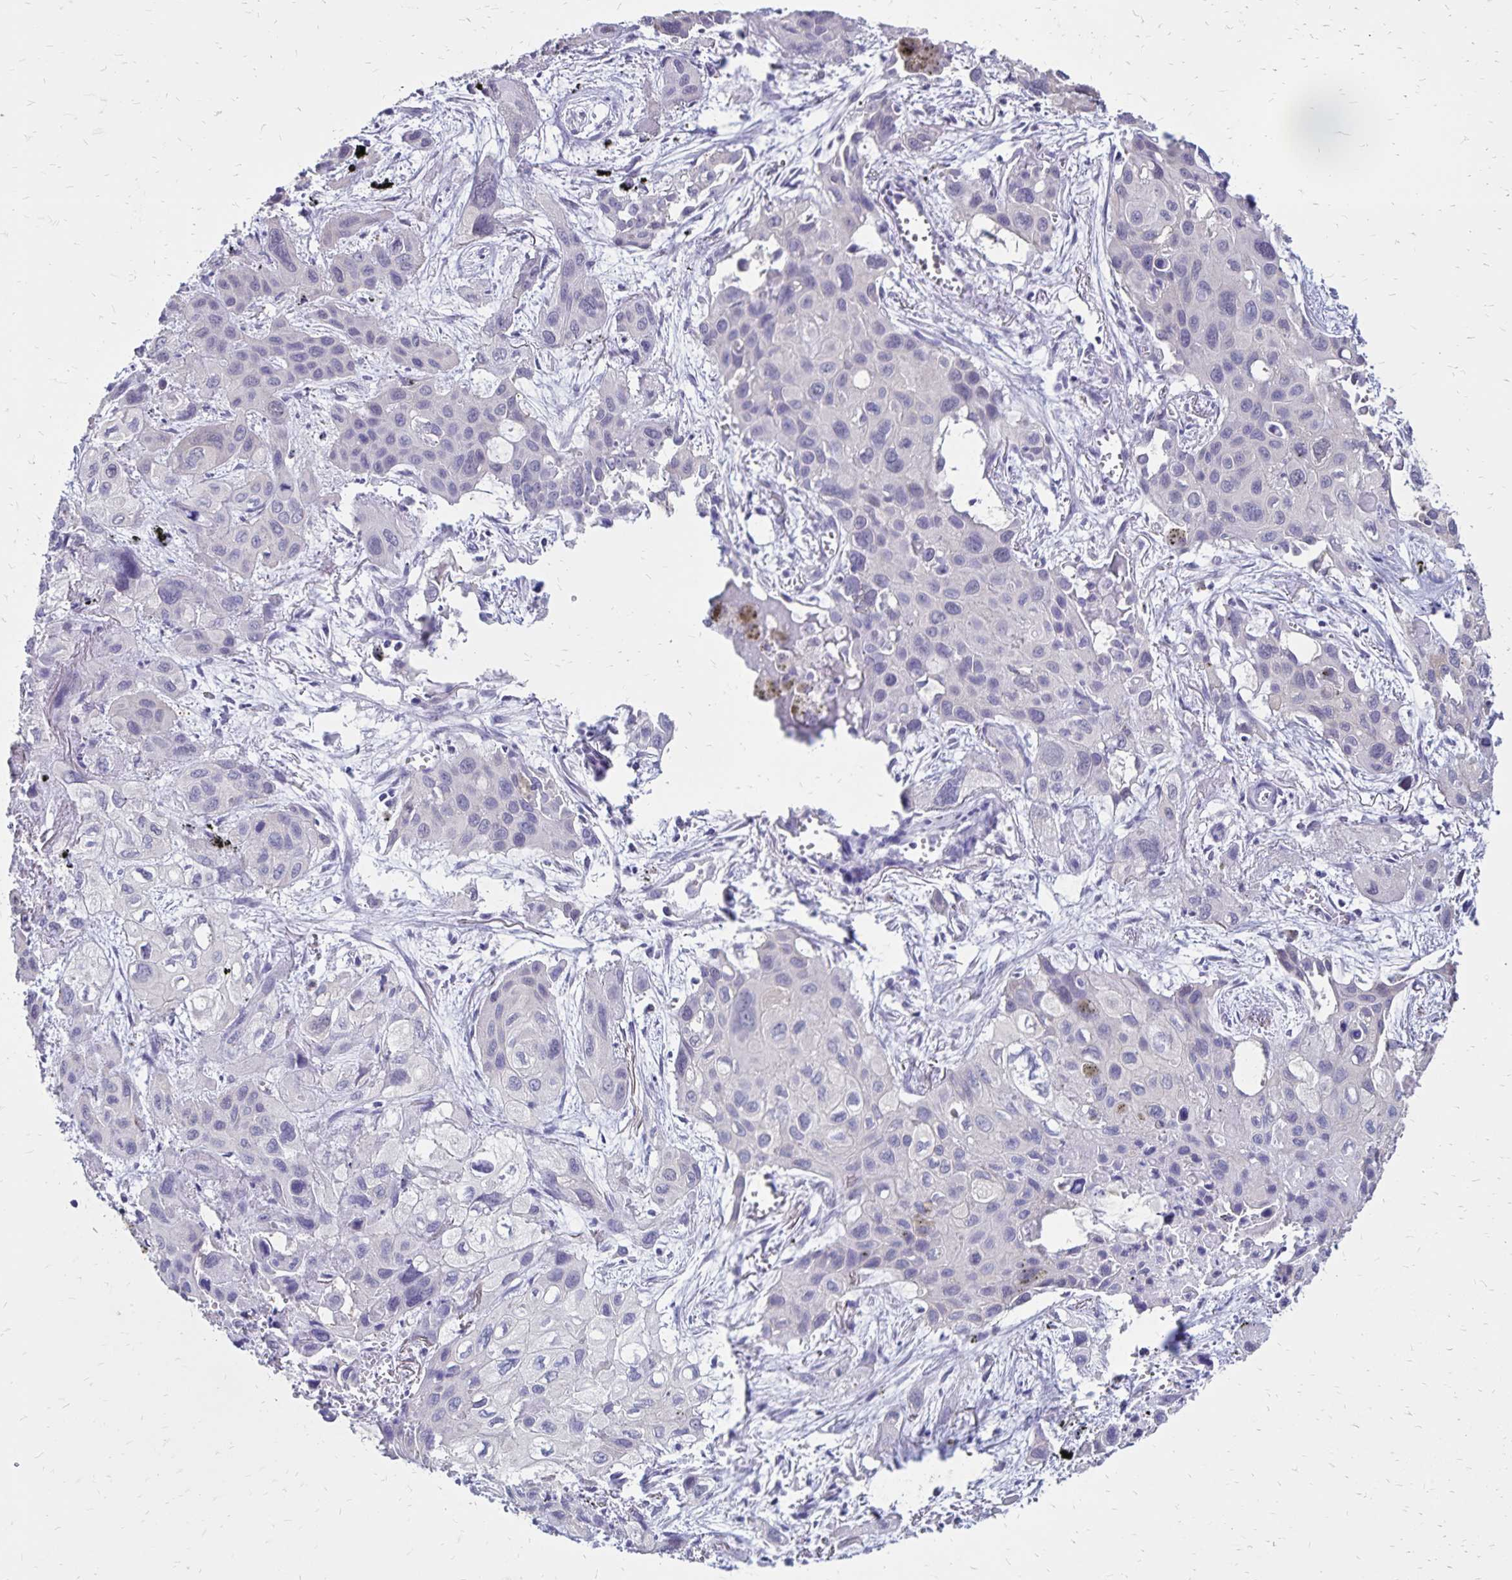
{"staining": {"intensity": "negative", "quantity": "none", "location": "none"}, "tissue": "lung cancer", "cell_type": "Tumor cells", "image_type": "cancer", "snomed": [{"axis": "morphology", "description": "Squamous cell carcinoma, NOS"}, {"axis": "morphology", "description": "Squamous cell carcinoma, metastatic, NOS"}, {"axis": "topography", "description": "Lung"}], "caption": "IHC image of neoplastic tissue: human lung metastatic squamous cell carcinoma stained with DAB (3,3'-diaminobenzidine) shows no significant protein staining in tumor cells. The staining is performed using DAB brown chromogen with nuclei counter-stained in using hematoxylin.", "gene": "SH3GL3", "patient": {"sex": "male", "age": 59}}